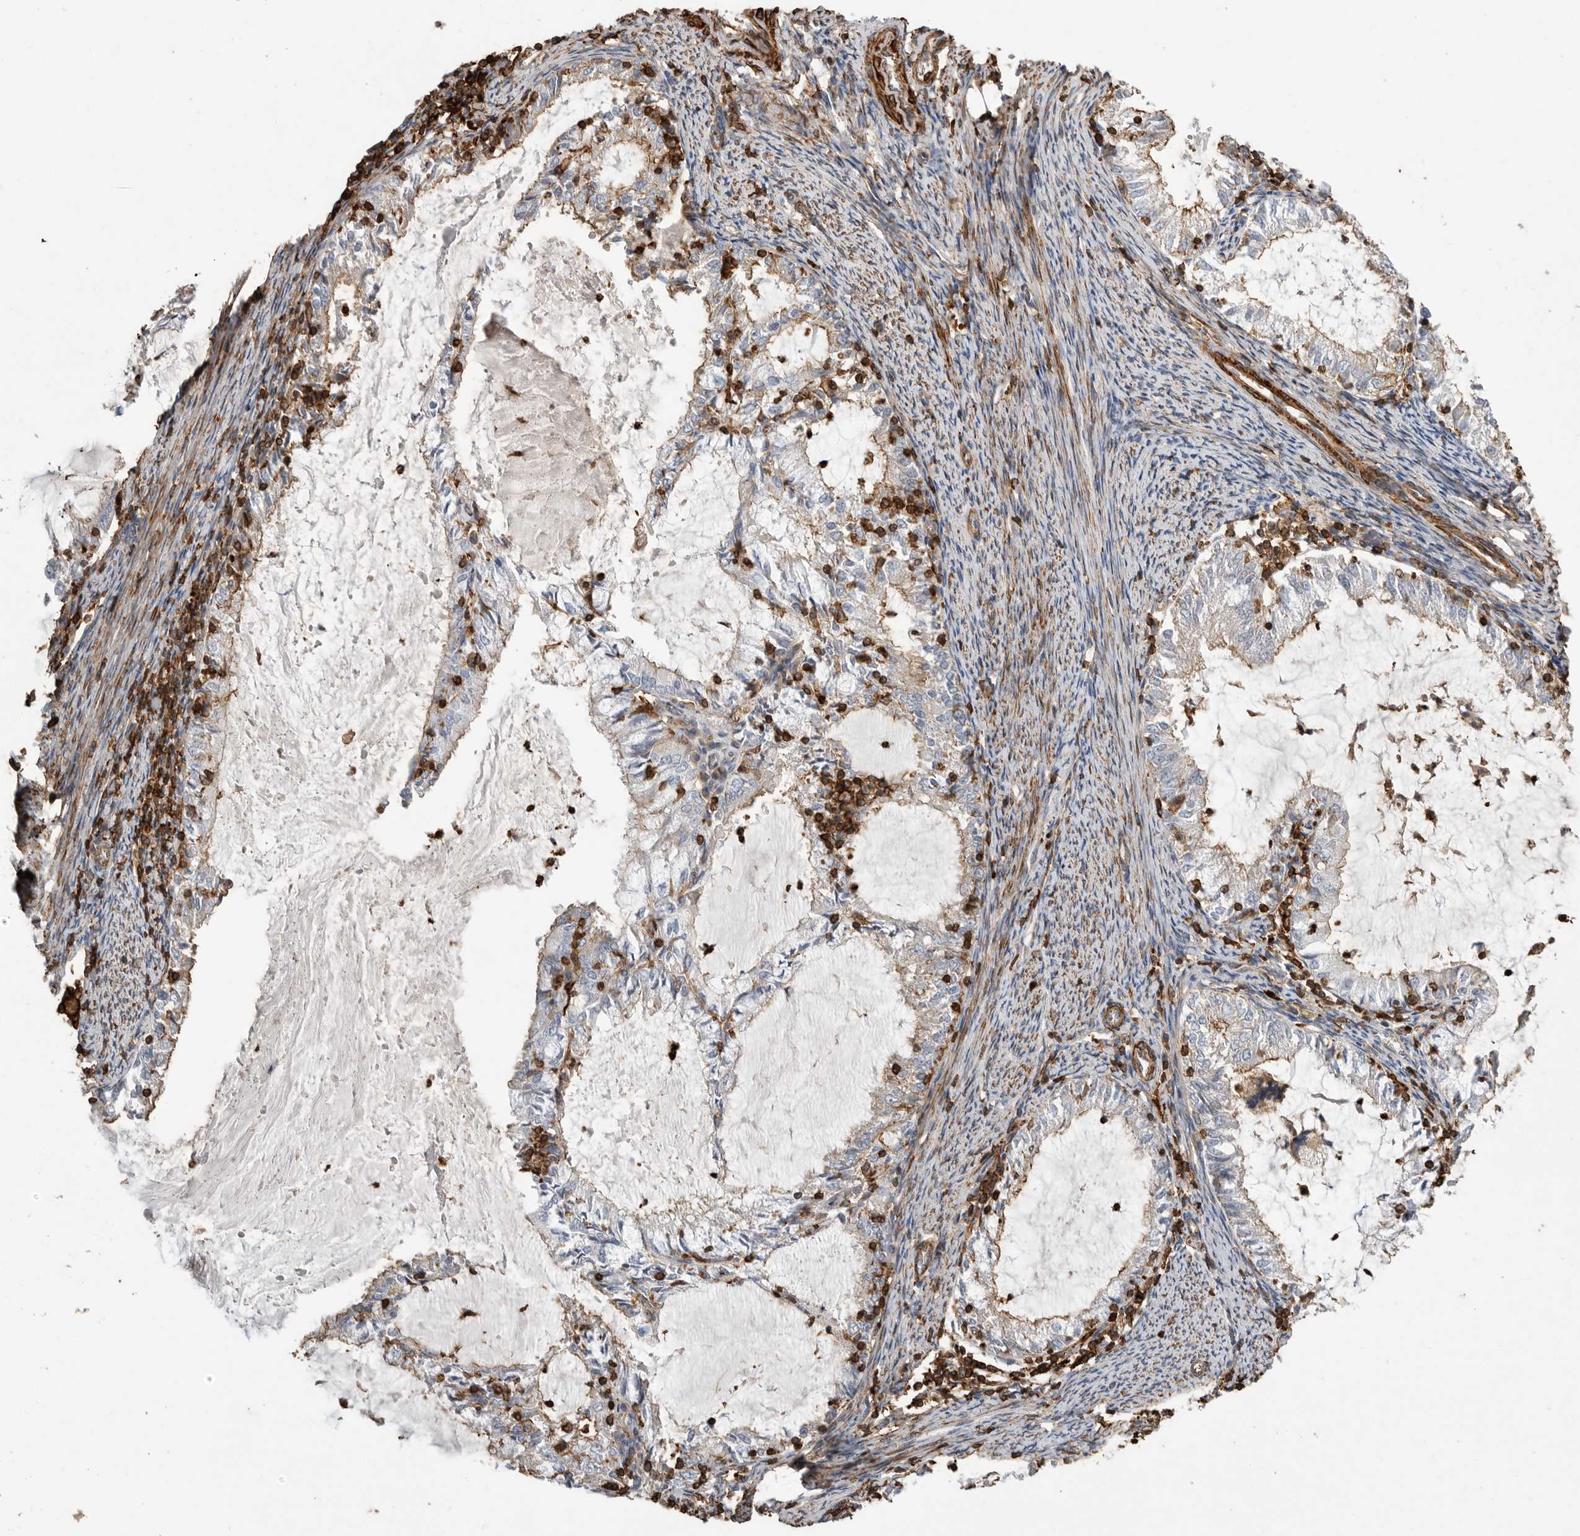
{"staining": {"intensity": "negative", "quantity": "none", "location": "none"}, "tissue": "endometrial cancer", "cell_type": "Tumor cells", "image_type": "cancer", "snomed": [{"axis": "morphology", "description": "Adenocarcinoma, NOS"}, {"axis": "topography", "description": "Endometrium"}], "caption": "A micrograph of human endometrial cancer is negative for staining in tumor cells.", "gene": "GPER1", "patient": {"sex": "female", "age": 57}}